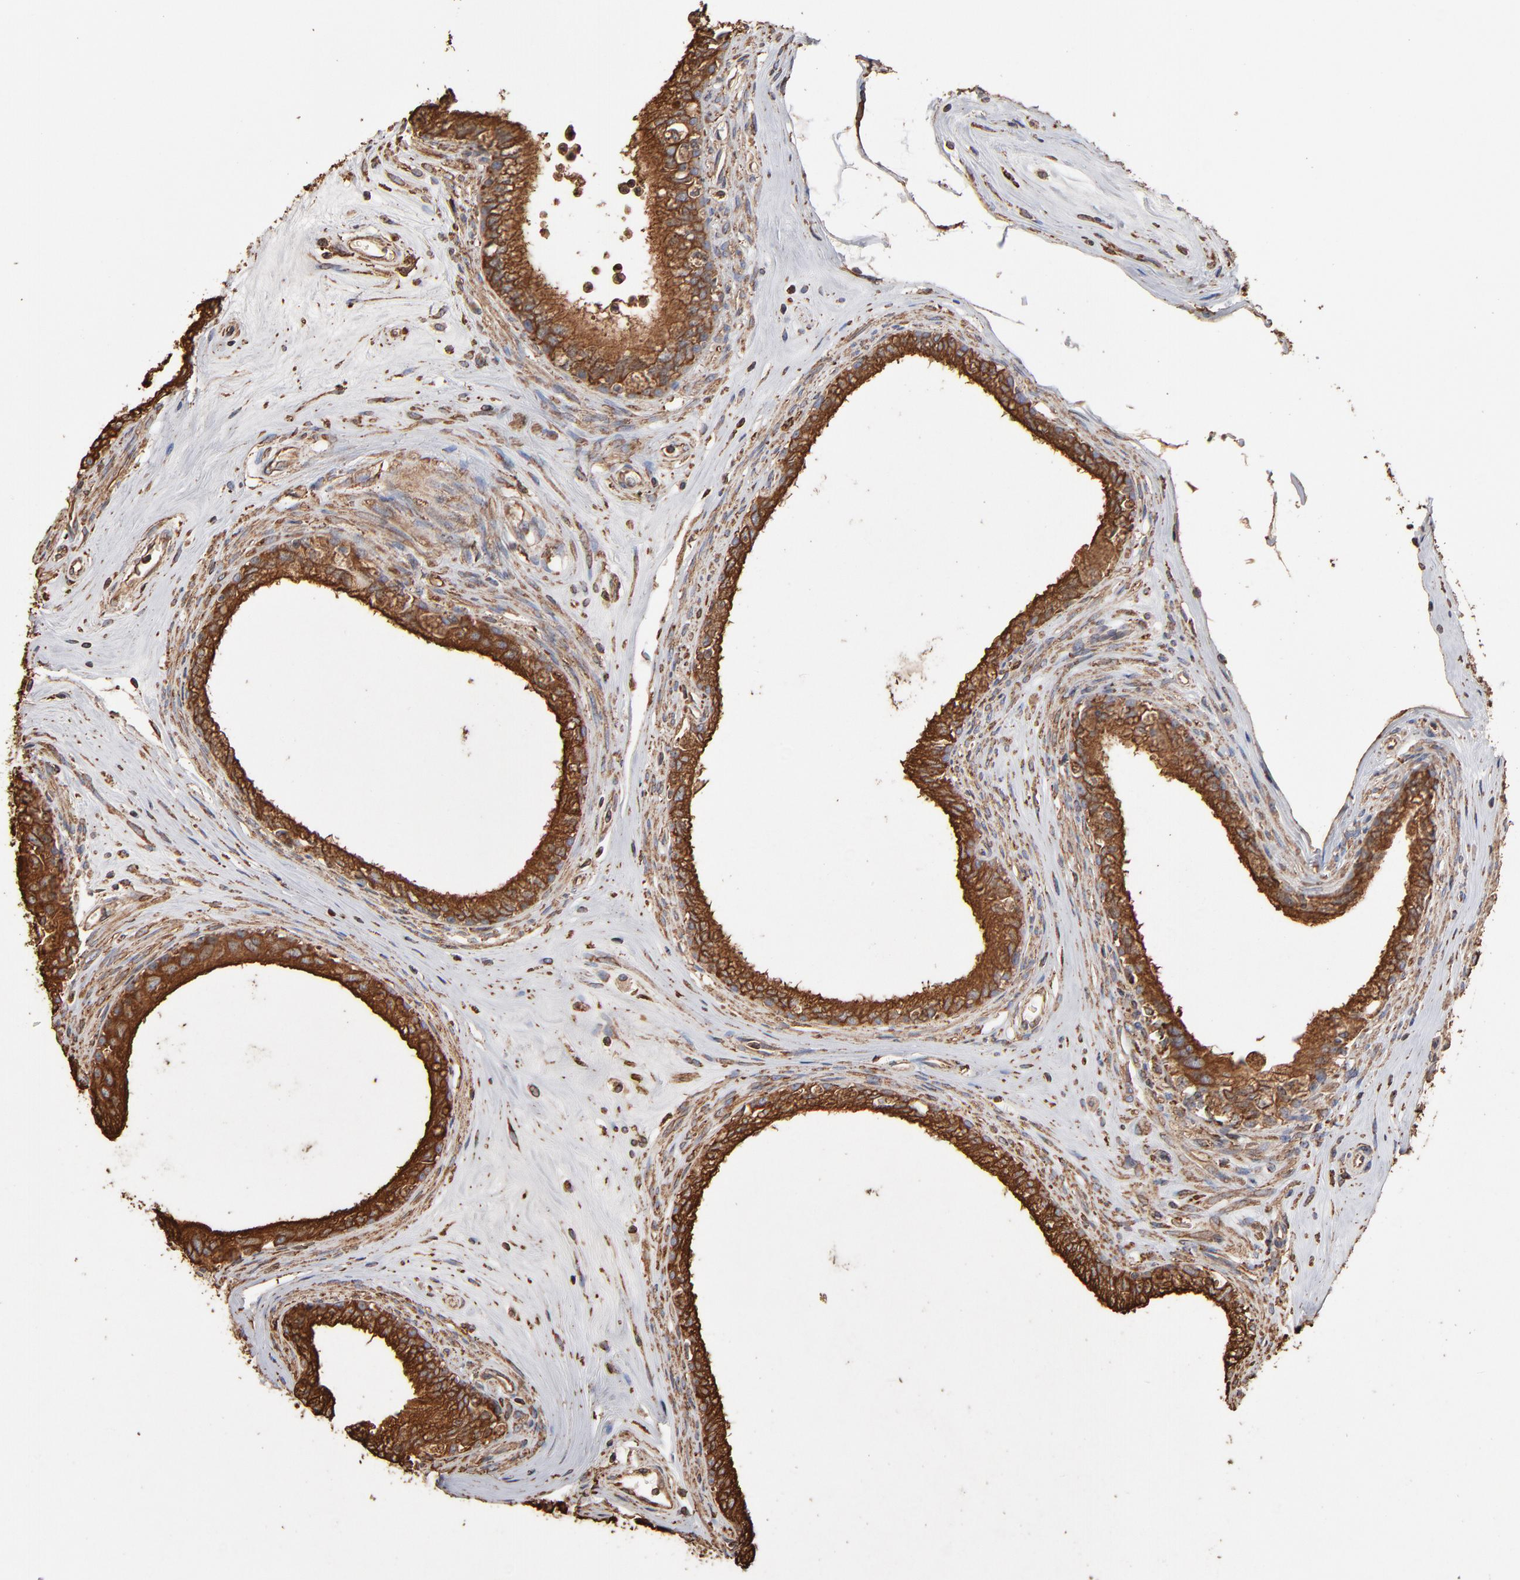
{"staining": {"intensity": "strong", "quantity": ">75%", "location": "cytoplasmic/membranous"}, "tissue": "epididymis", "cell_type": "Glandular cells", "image_type": "normal", "snomed": [{"axis": "morphology", "description": "Normal tissue, NOS"}, {"axis": "morphology", "description": "Inflammation, NOS"}, {"axis": "topography", "description": "Epididymis"}], "caption": "Normal epididymis demonstrates strong cytoplasmic/membranous expression in about >75% of glandular cells.", "gene": "PDIA3", "patient": {"sex": "male", "age": 84}}